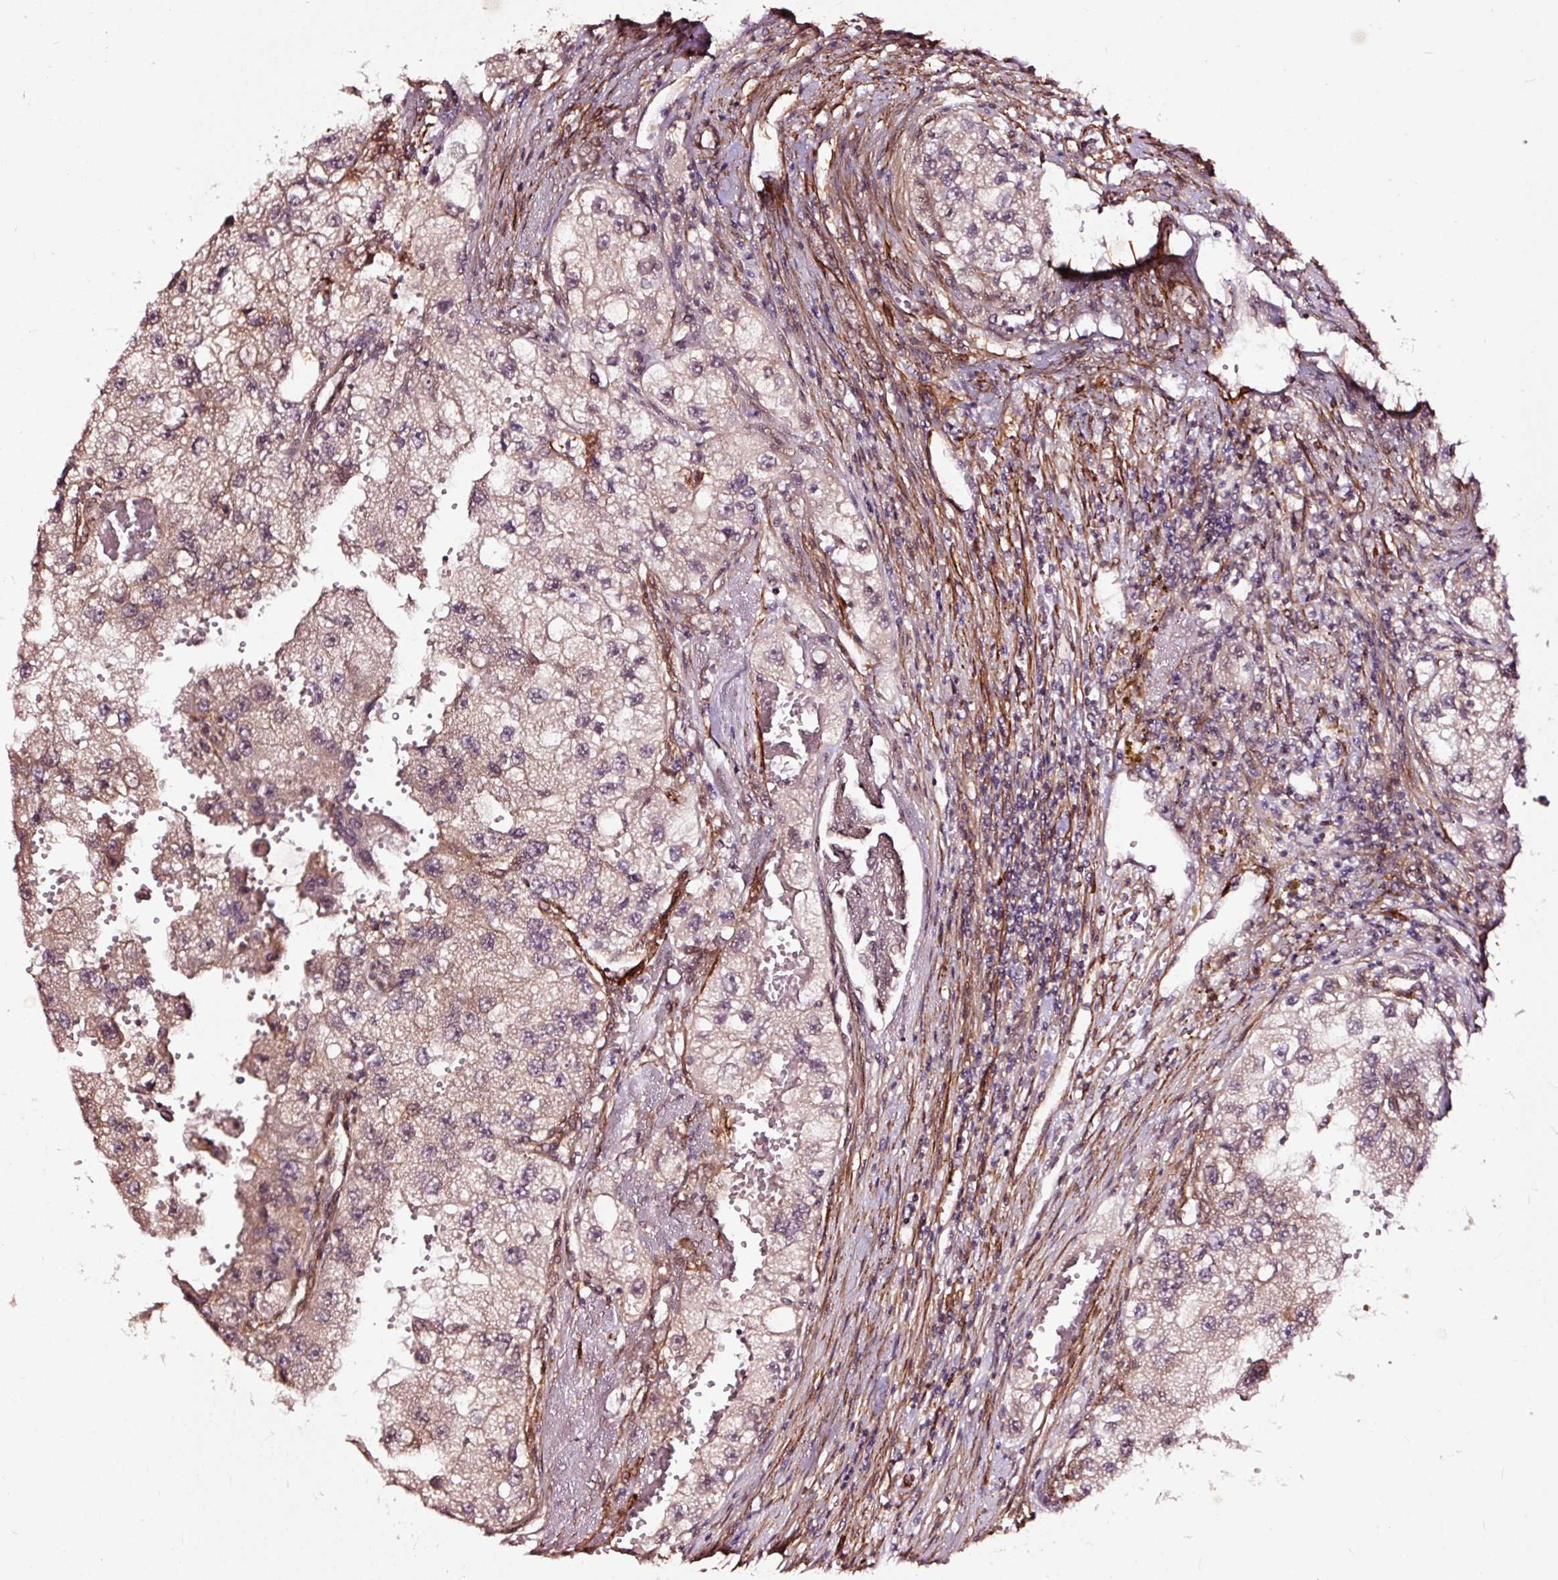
{"staining": {"intensity": "weak", "quantity": ">75%", "location": "cytoplasmic/membranous"}, "tissue": "renal cancer", "cell_type": "Tumor cells", "image_type": "cancer", "snomed": [{"axis": "morphology", "description": "Adenocarcinoma, NOS"}, {"axis": "topography", "description": "Kidney"}], "caption": "Protein staining by immunohistochemistry shows weak cytoplasmic/membranous staining in about >75% of tumor cells in renal cancer (adenocarcinoma).", "gene": "TPM1", "patient": {"sex": "male", "age": 63}}